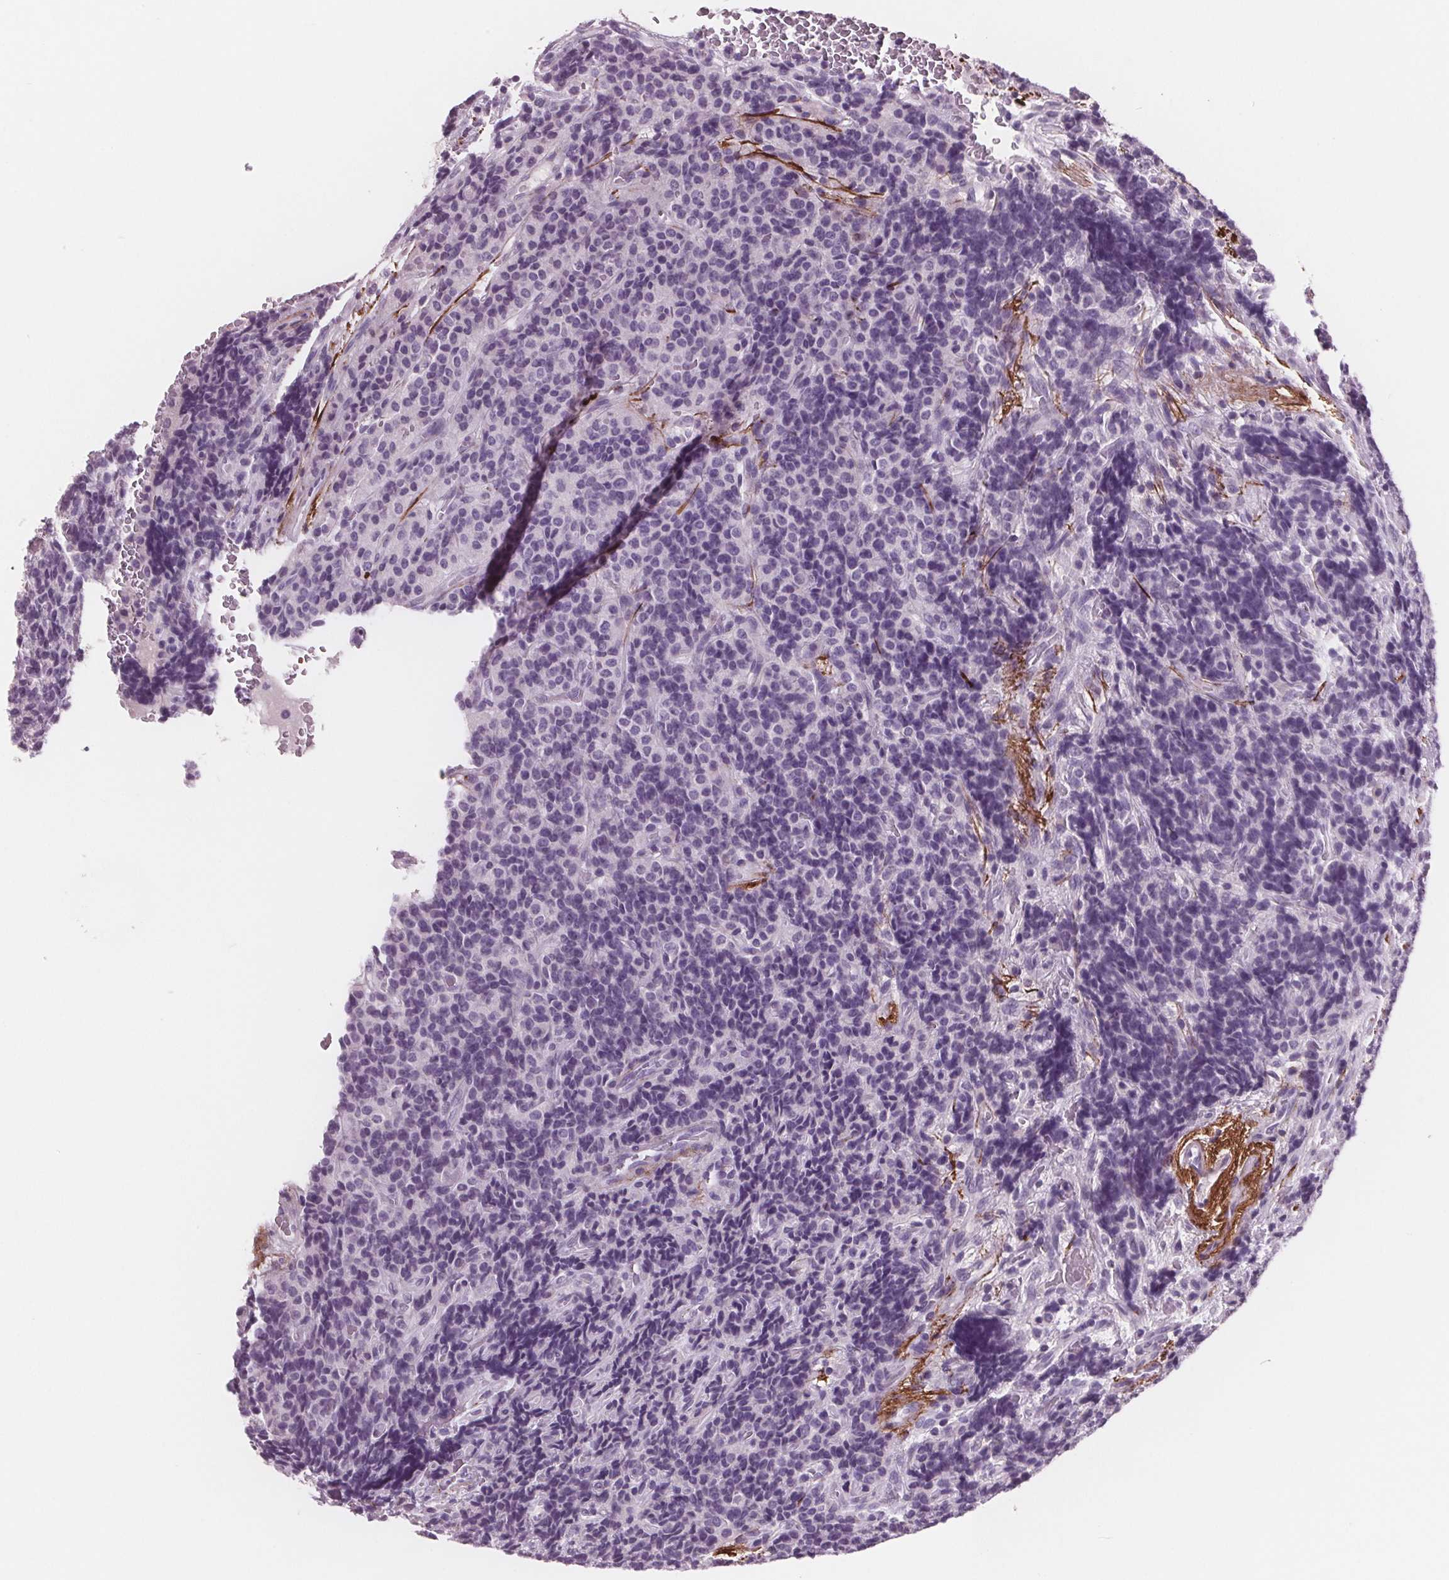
{"staining": {"intensity": "negative", "quantity": "none", "location": "none"}, "tissue": "carcinoid", "cell_type": "Tumor cells", "image_type": "cancer", "snomed": [{"axis": "morphology", "description": "Carcinoid, malignant, NOS"}, {"axis": "topography", "description": "Pancreas"}], "caption": "Immunohistochemistry micrograph of neoplastic tissue: human carcinoid (malignant) stained with DAB (3,3'-diaminobenzidine) shows no significant protein staining in tumor cells. The staining is performed using DAB (3,3'-diaminobenzidine) brown chromogen with nuclei counter-stained in using hematoxylin.", "gene": "AMBP", "patient": {"sex": "male", "age": 36}}